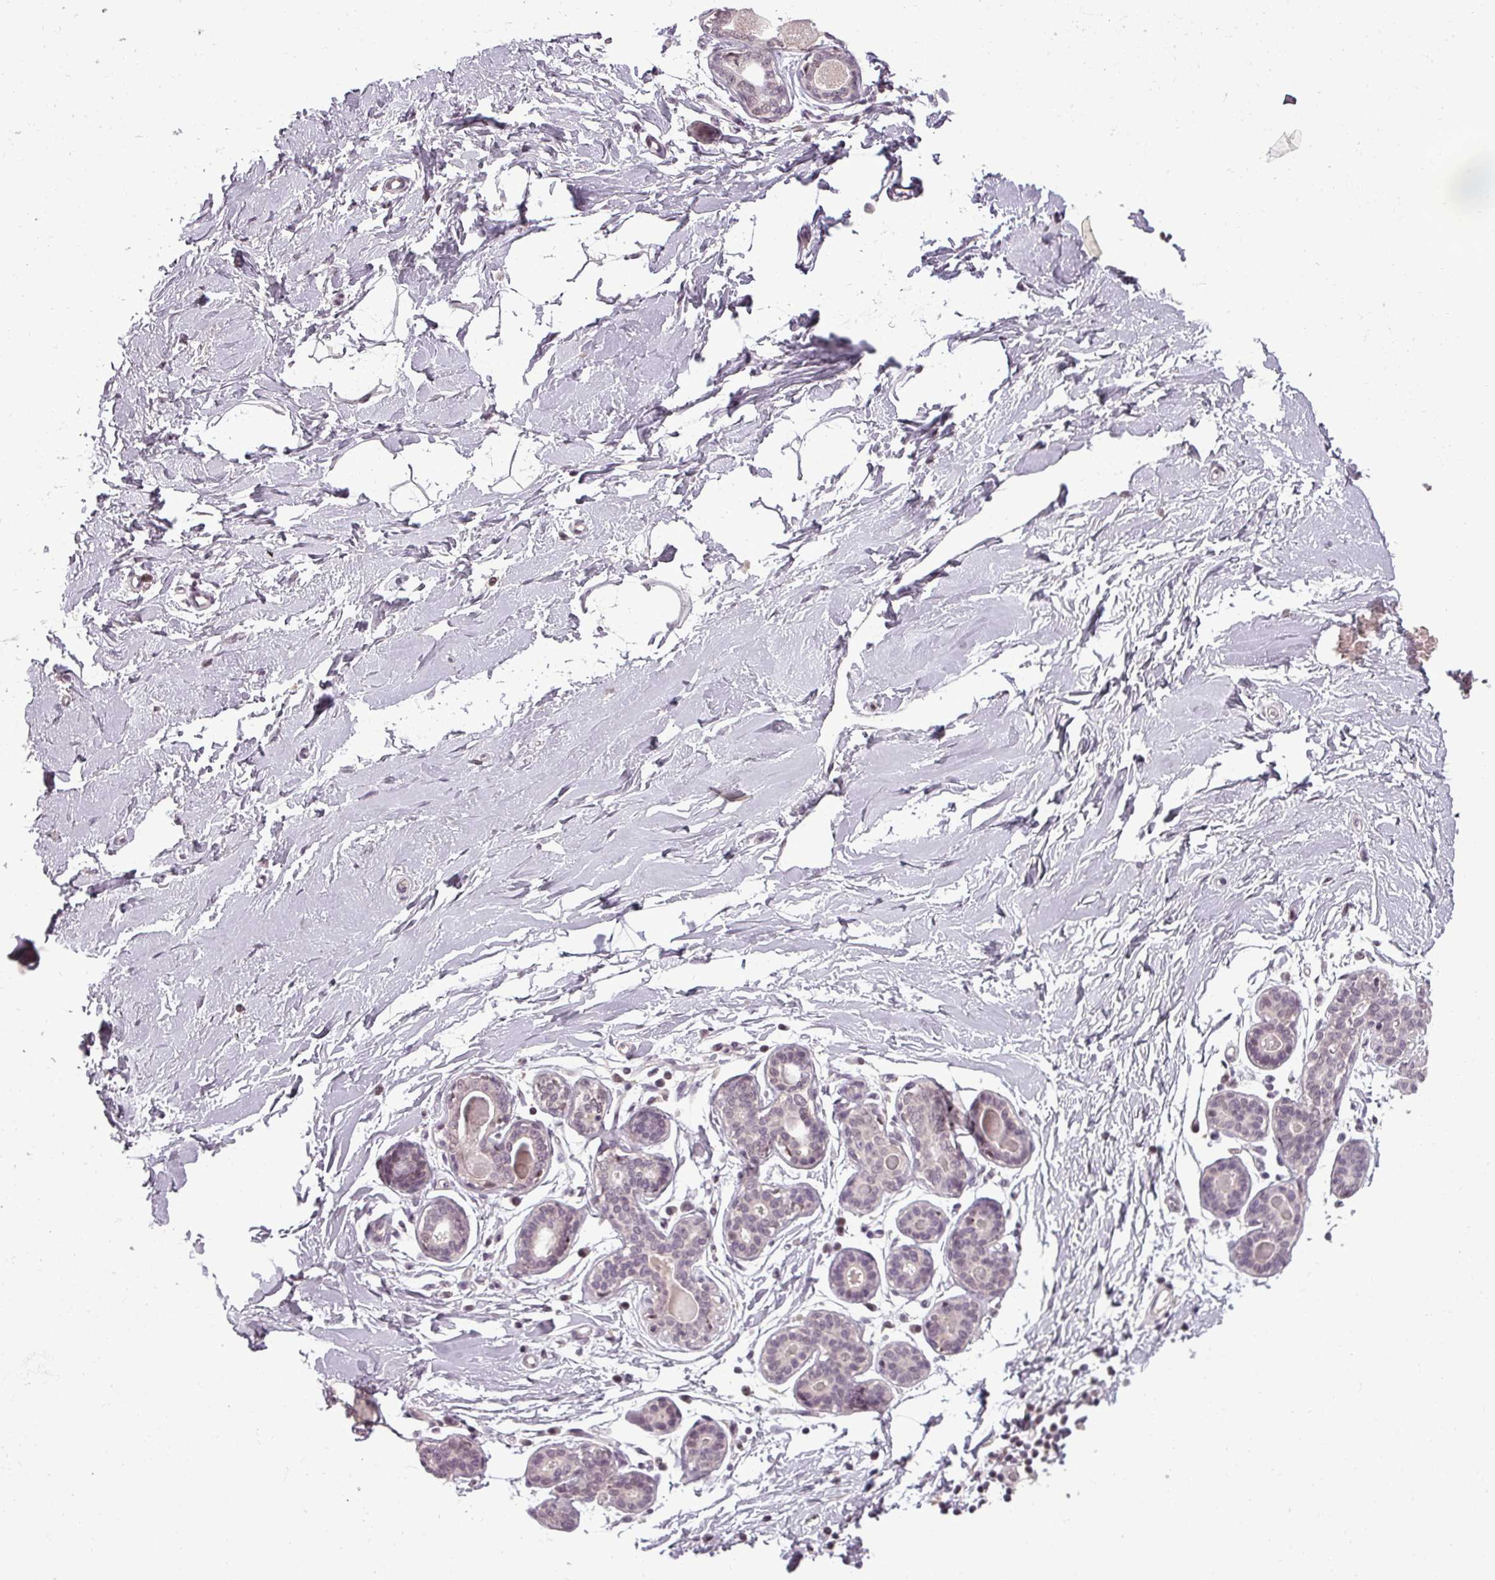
{"staining": {"intensity": "negative", "quantity": "none", "location": "none"}, "tissue": "breast", "cell_type": "Adipocytes", "image_type": "normal", "snomed": [{"axis": "morphology", "description": "Normal tissue, NOS"}, {"axis": "topography", "description": "Breast"}], "caption": "Immunohistochemistry image of normal breast stained for a protein (brown), which shows no expression in adipocytes. The staining was performed using DAB (3,3'-diaminobenzidine) to visualize the protein expression in brown, while the nuclei were stained in blue with hematoxylin (Magnification: 20x).", "gene": "BCAS3", "patient": {"sex": "female", "age": 23}}